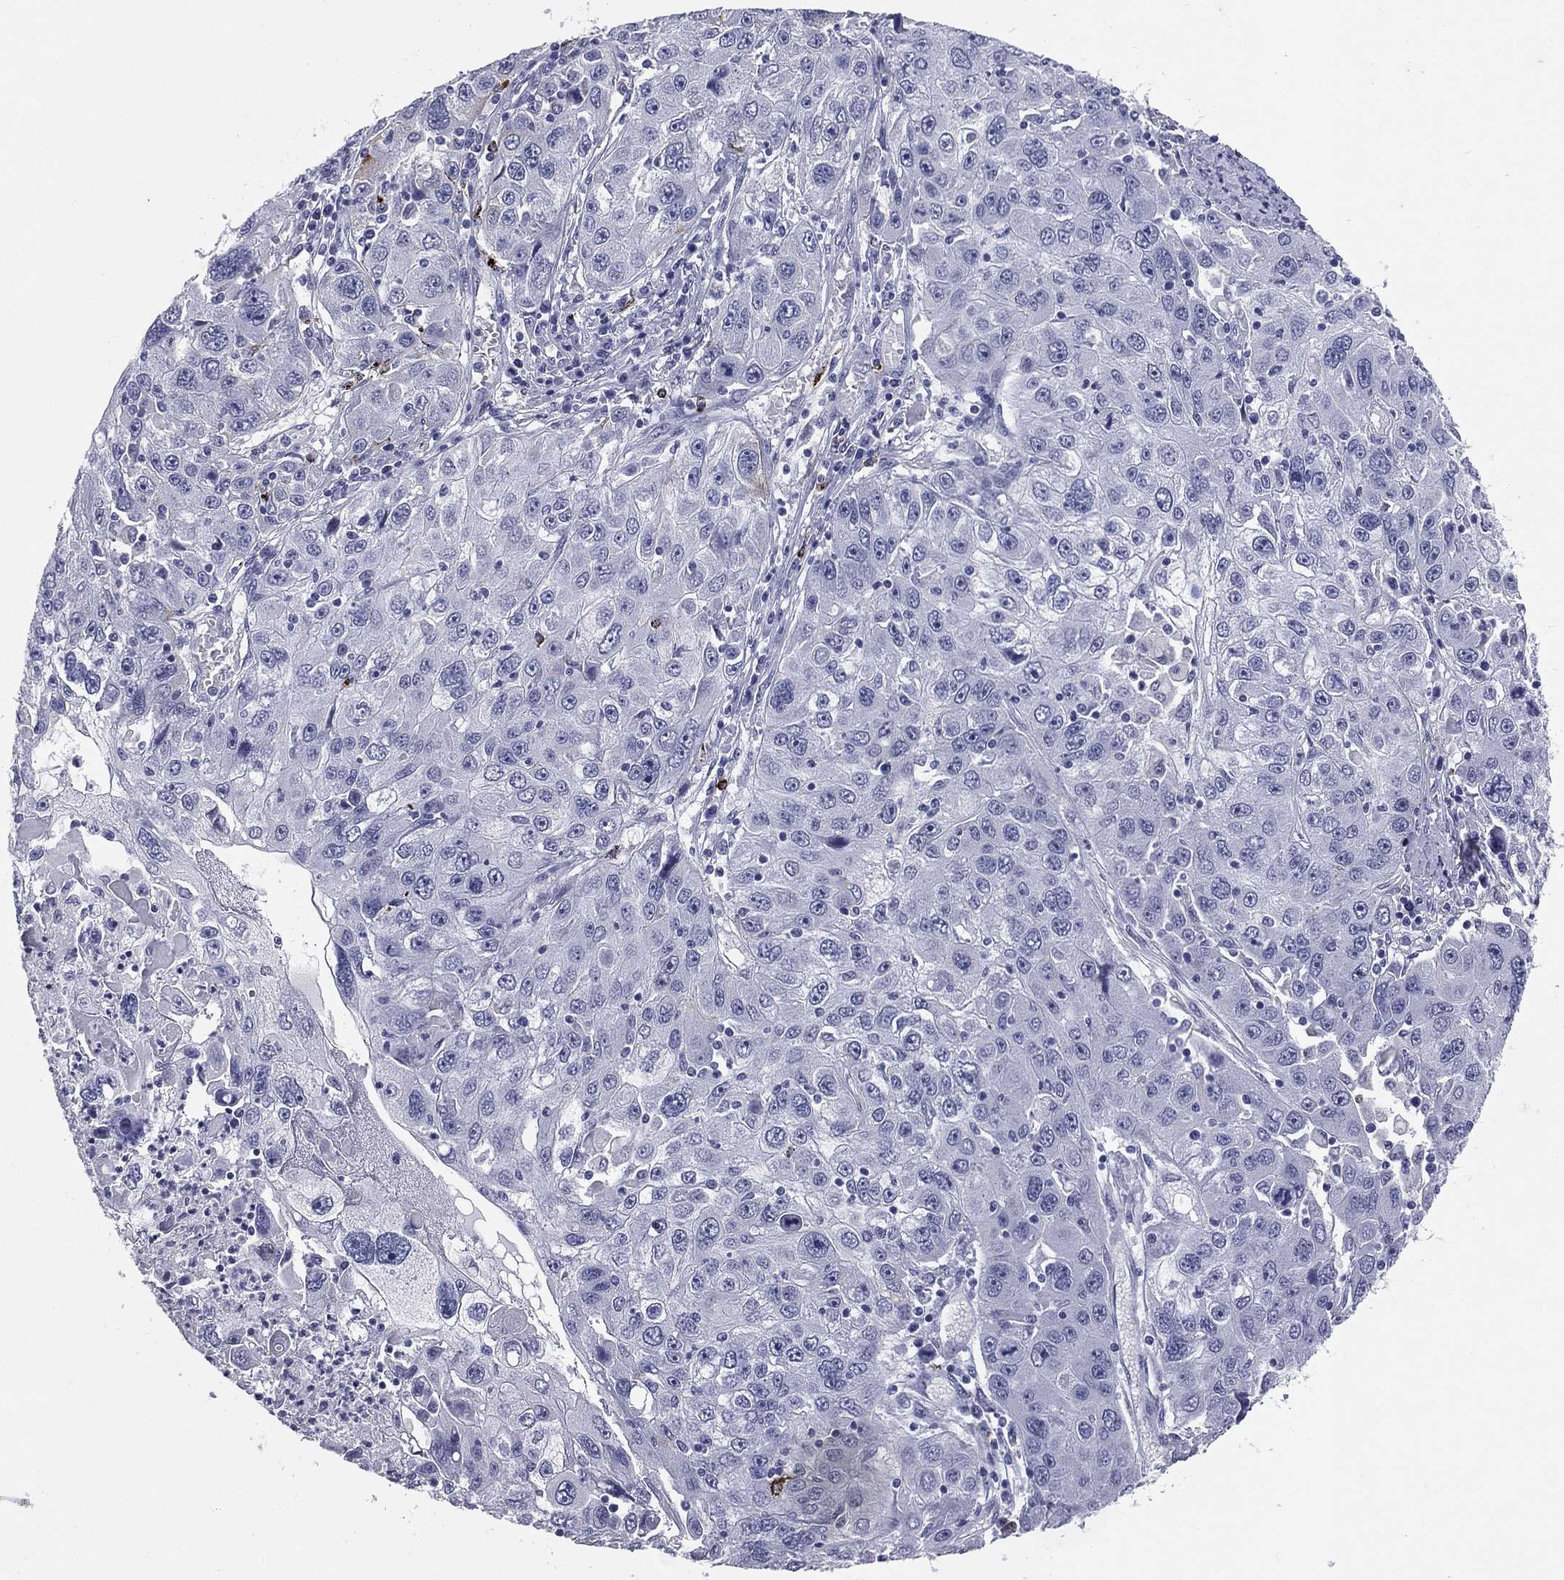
{"staining": {"intensity": "negative", "quantity": "none", "location": "none"}, "tissue": "stomach cancer", "cell_type": "Tumor cells", "image_type": "cancer", "snomed": [{"axis": "morphology", "description": "Adenocarcinoma, NOS"}, {"axis": "topography", "description": "Stomach"}], "caption": "Tumor cells are negative for protein expression in human stomach adenocarcinoma.", "gene": "HLA-DOA", "patient": {"sex": "male", "age": 56}}